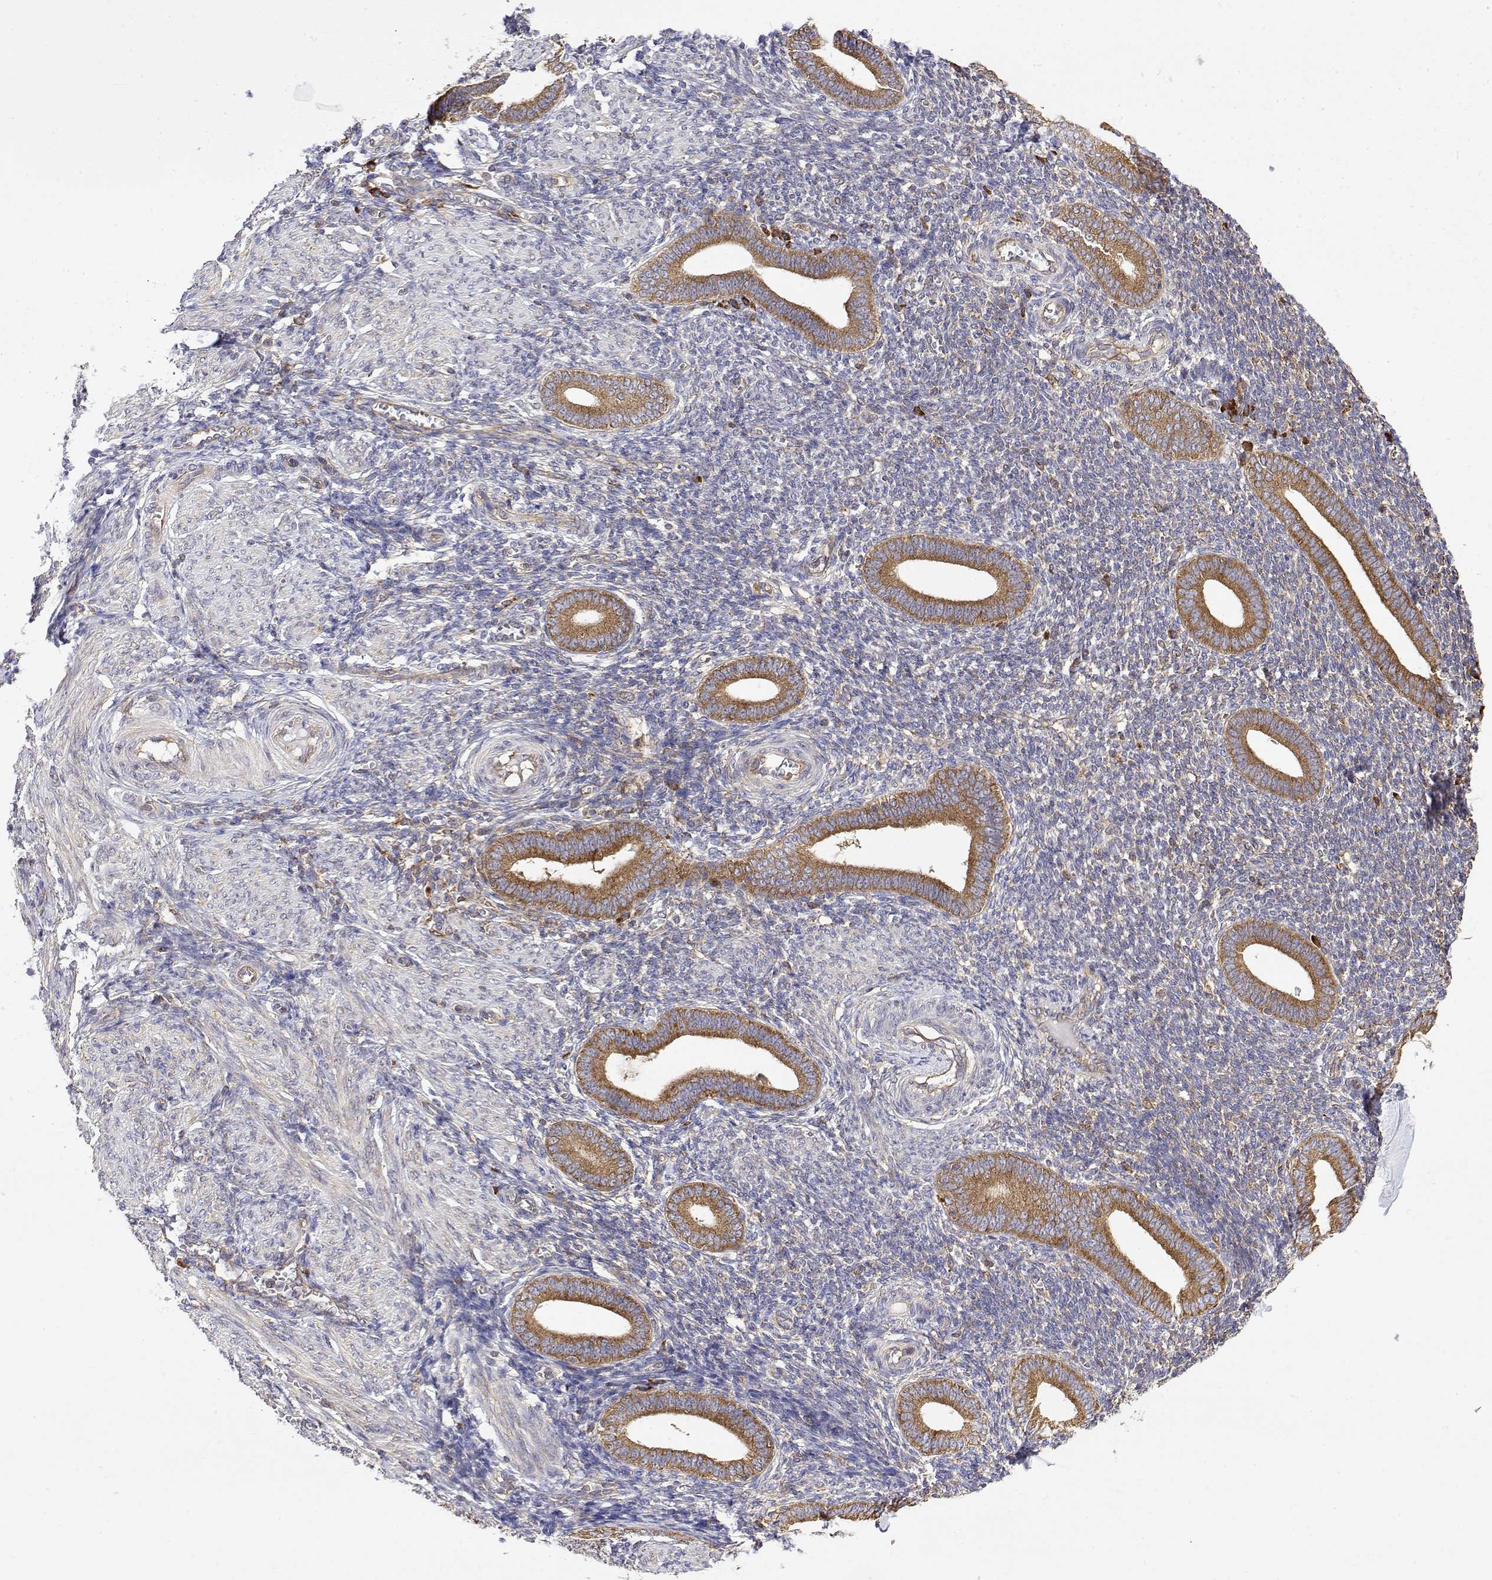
{"staining": {"intensity": "moderate", "quantity": "<25%", "location": "cytoplasmic/membranous"}, "tissue": "endometrium", "cell_type": "Cells in endometrial stroma", "image_type": "normal", "snomed": [{"axis": "morphology", "description": "Normal tissue, NOS"}, {"axis": "topography", "description": "Endometrium"}], "caption": "Immunohistochemistry (IHC) micrograph of unremarkable endometrium: endometrium stained using IHC demonstrates low levels of moderate protein expression localized specifically in the cytoplasmic/membranous of cells in endometrial stroma, appearing as a cytoplasmic/membranous brown color.", "gene": "EEF1G", "patient": {"sex": "female", "age": 25}}